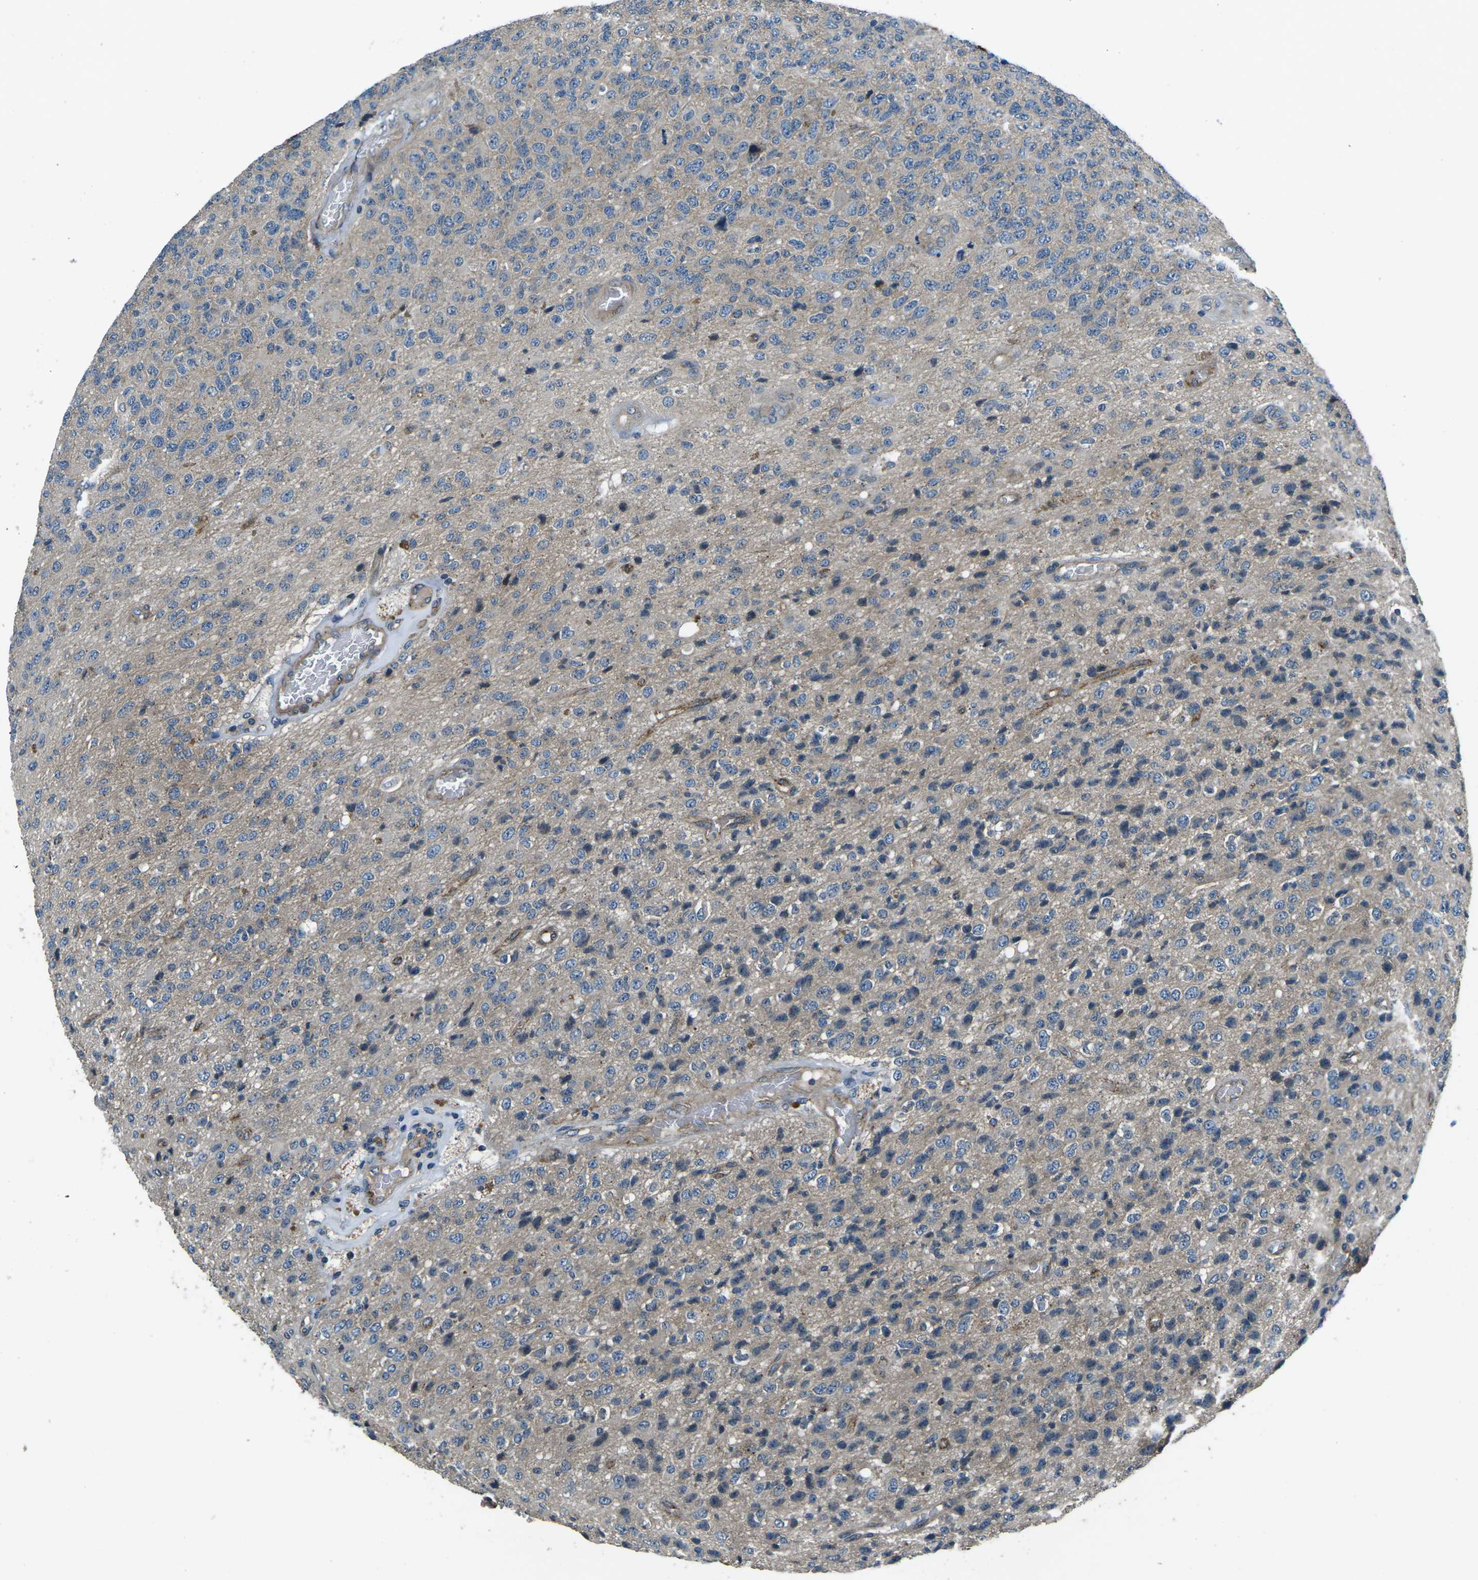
{"staining": {"intensity": "negative", "quantity": "none", "location": "none"}, "tissue": "glioma", "cell_type": "Tumor cells", "image_type": "cancer", "snomed": [{"axis": "morphology", "description": "Glioma, malignant, High grade"}, {"axis": "topography", "description": "pancreas cauda"}], "caption": "High magnification brightfield microscopy of glioma stained with DAB (3,3'-diaminobenzidine) (brown) and counterstained with hematoxylin (blue): tumor cells show no significant positivity. The staining was performed using DAB (3,3'-diaminobenzidine) to visualize the protein expression in brown, while the nuclei were stained in blue with hematoxylin (Magnification: 20x).", "gene": "AFAP1", "patient": {"sex": "male", "age": 60}}